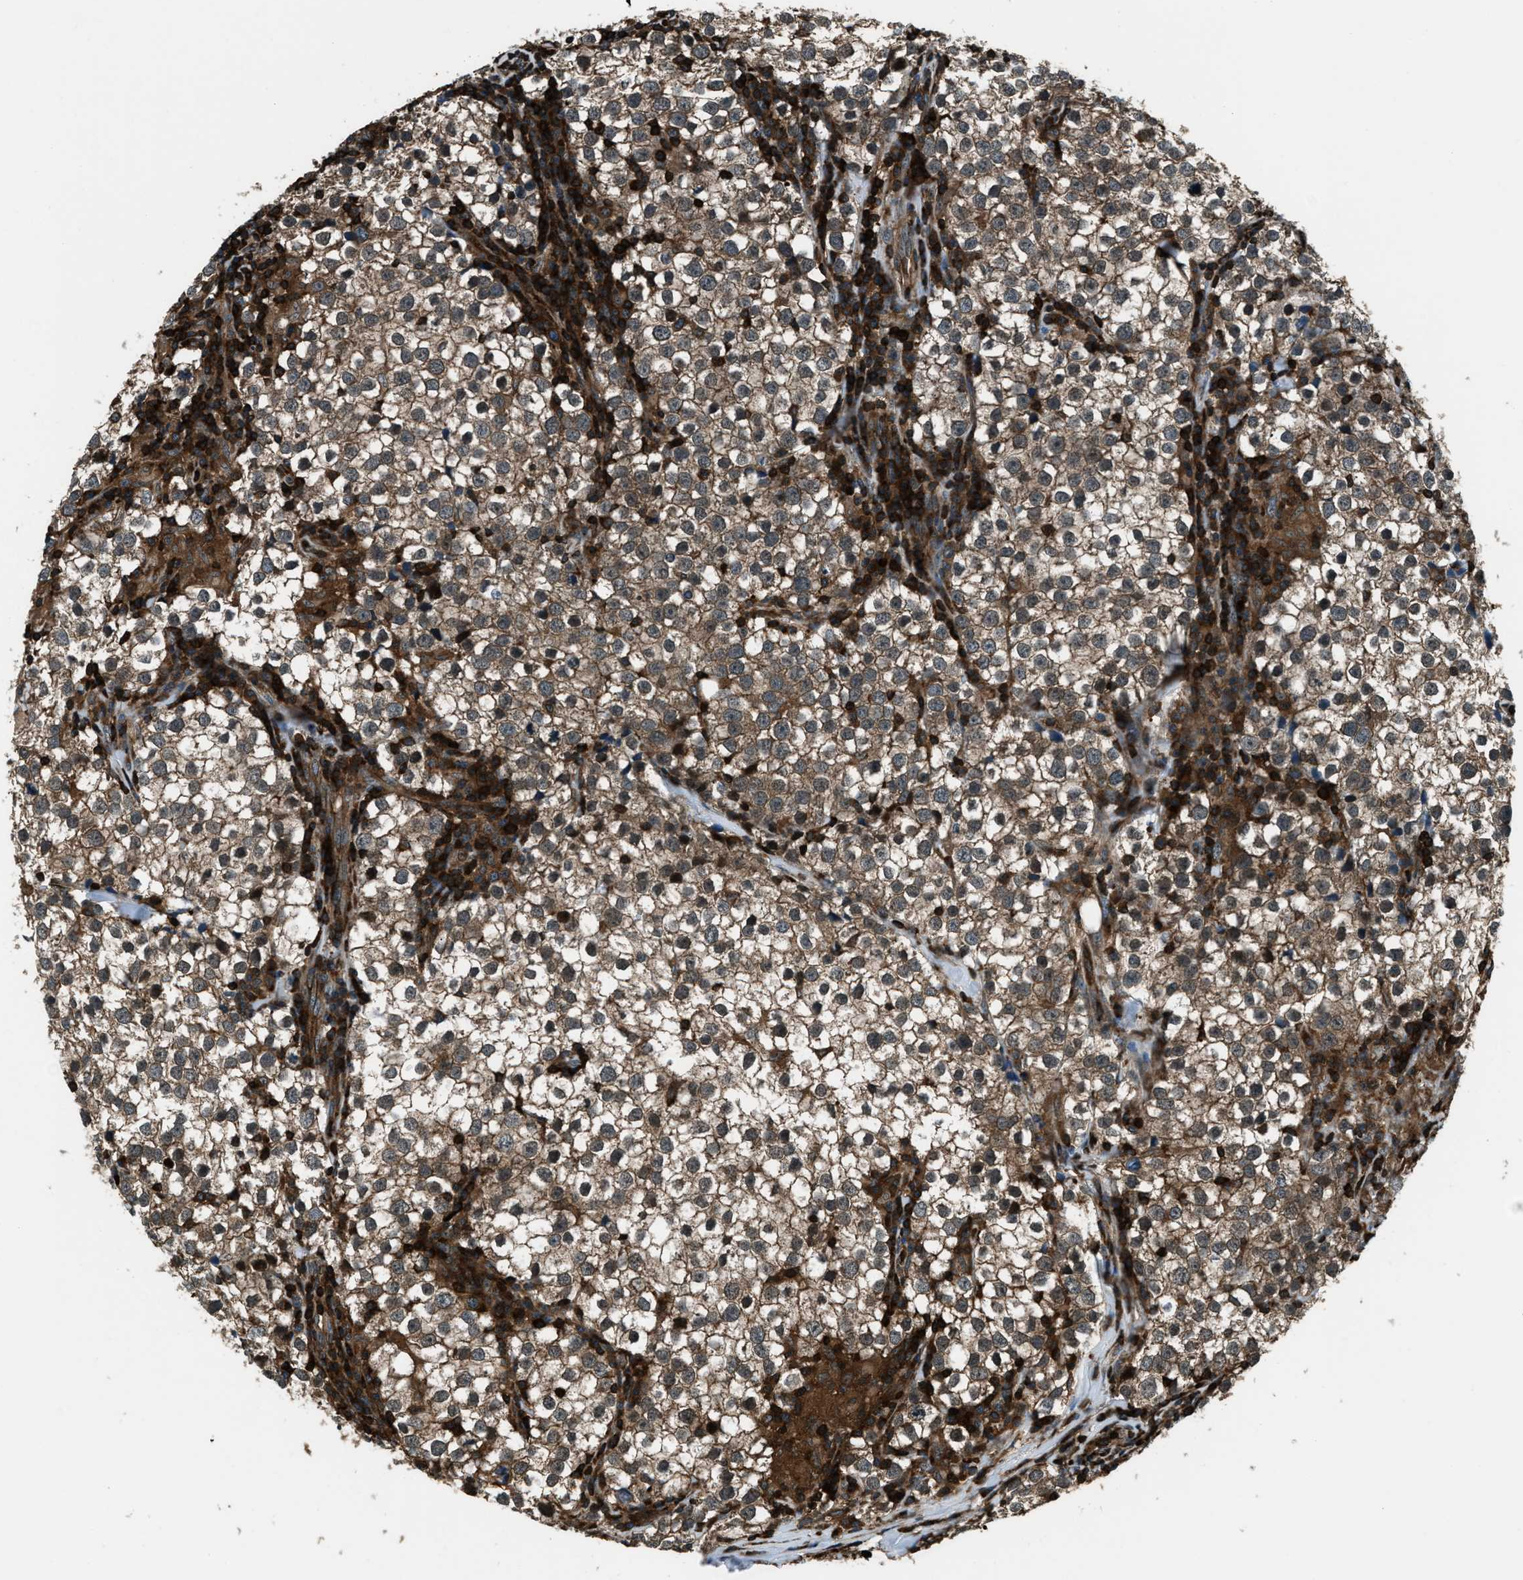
{"staining": {"intensity": "moderate", "quantity": ">75%", "location": "cytoplasmic/membranous,nuclear"}, "tissue": "testis cancer", "cell_type": "Tumor cells", "image_type": "cancer", "snomed": [{"axis": "morphology", "description": "Seminoma, NOS"}, {"axis": "morphology", "description": "Carcinoma, Embryonal, NOS"}, {"axis": "topography", "description": "Testis"}], "caption": "DAB immunohistochemical staining of human testis cancer (seminoma) displays moderate cytoplasmic/membranous and nuclear protein staining in about >75% of tumor cells.", "gene": "SNX30", "patient": {"sex": "male", "age": 36}}